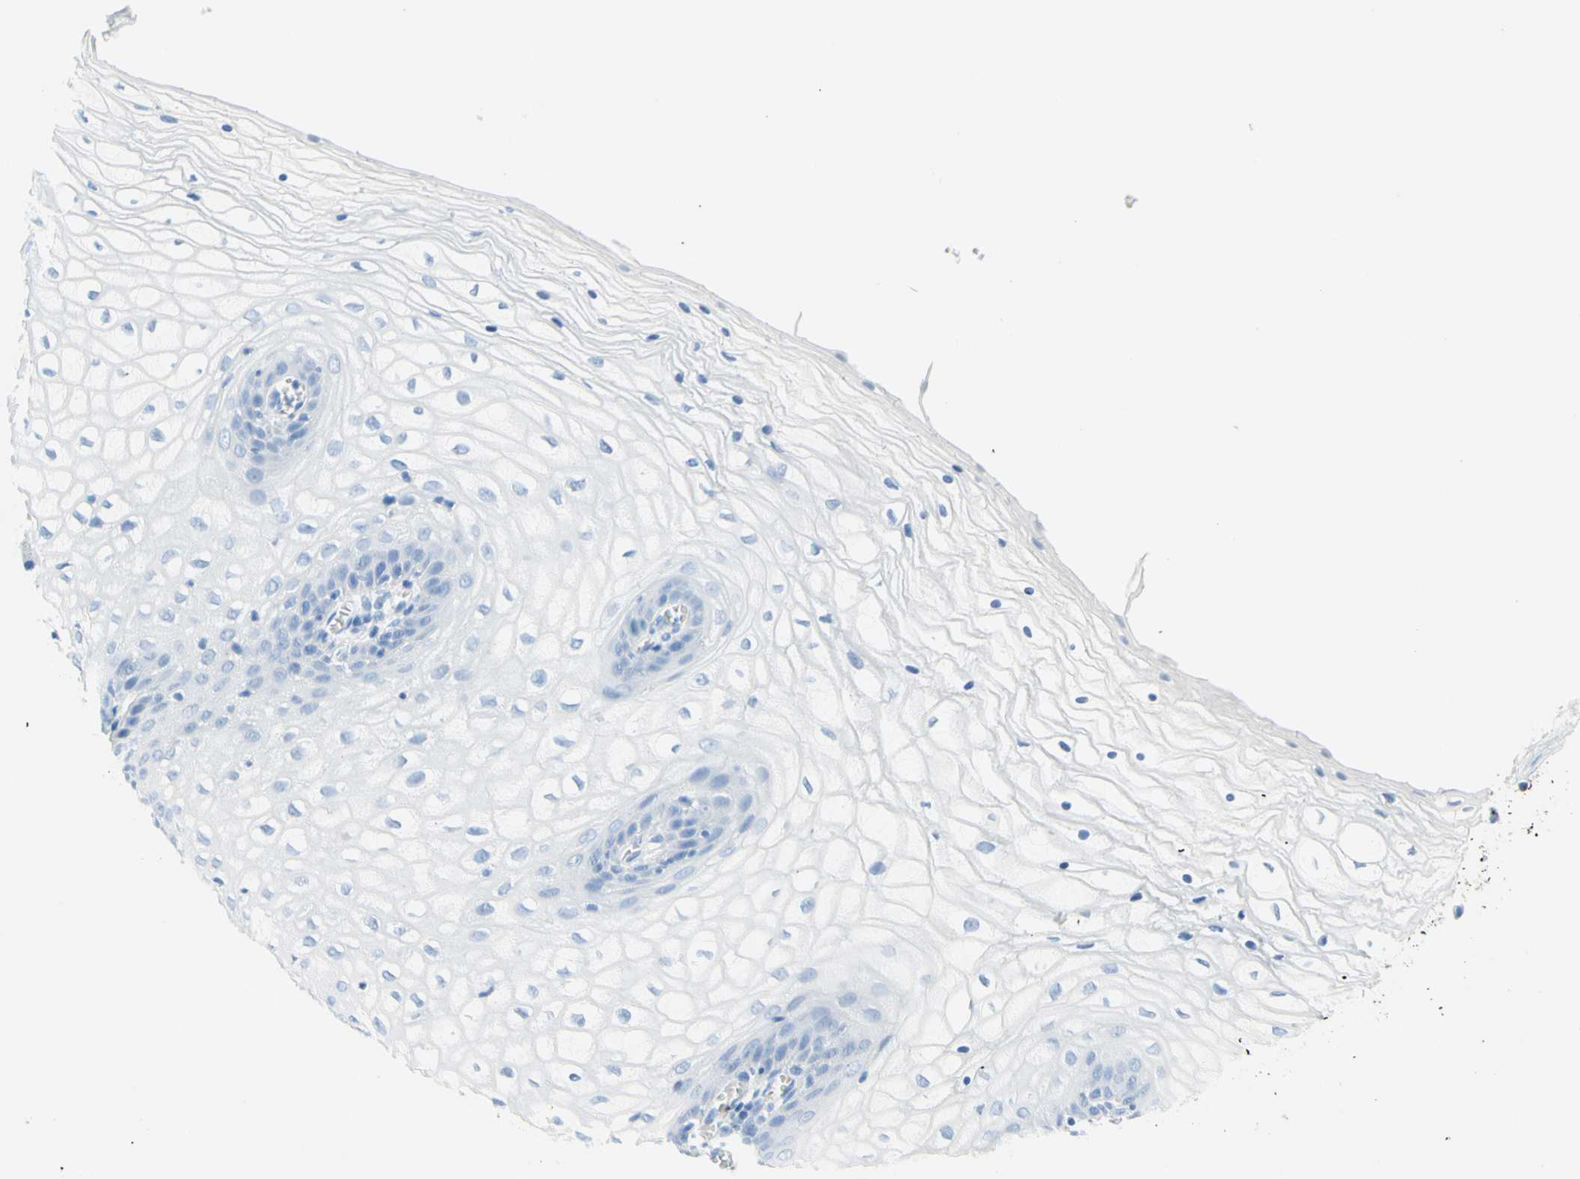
{"staining": {"intensity": "negative", "quantity": "none", "location": "none"}, "tissue": "vagina", "cell_type": "Squamous epithelial cells", "image_type": "normal", "snomed": [{"axis": "morphology", "description": "Normal tissue, NOS"}, {"axis": "topography", "description": "Vagina"}], "caption": "Vagina was stained to show a protein in brown. There is no significant staining in squamous epithelial cells. The staining was performed using DAB (3,3'-diaminobenzidine) to visualize the protein expression in brown, while the nuclei were stained in blue with hematoxylin (Magnification: 20x).", "gene": "IL6ST", "patient": {"sex": "female", "age": 34}}